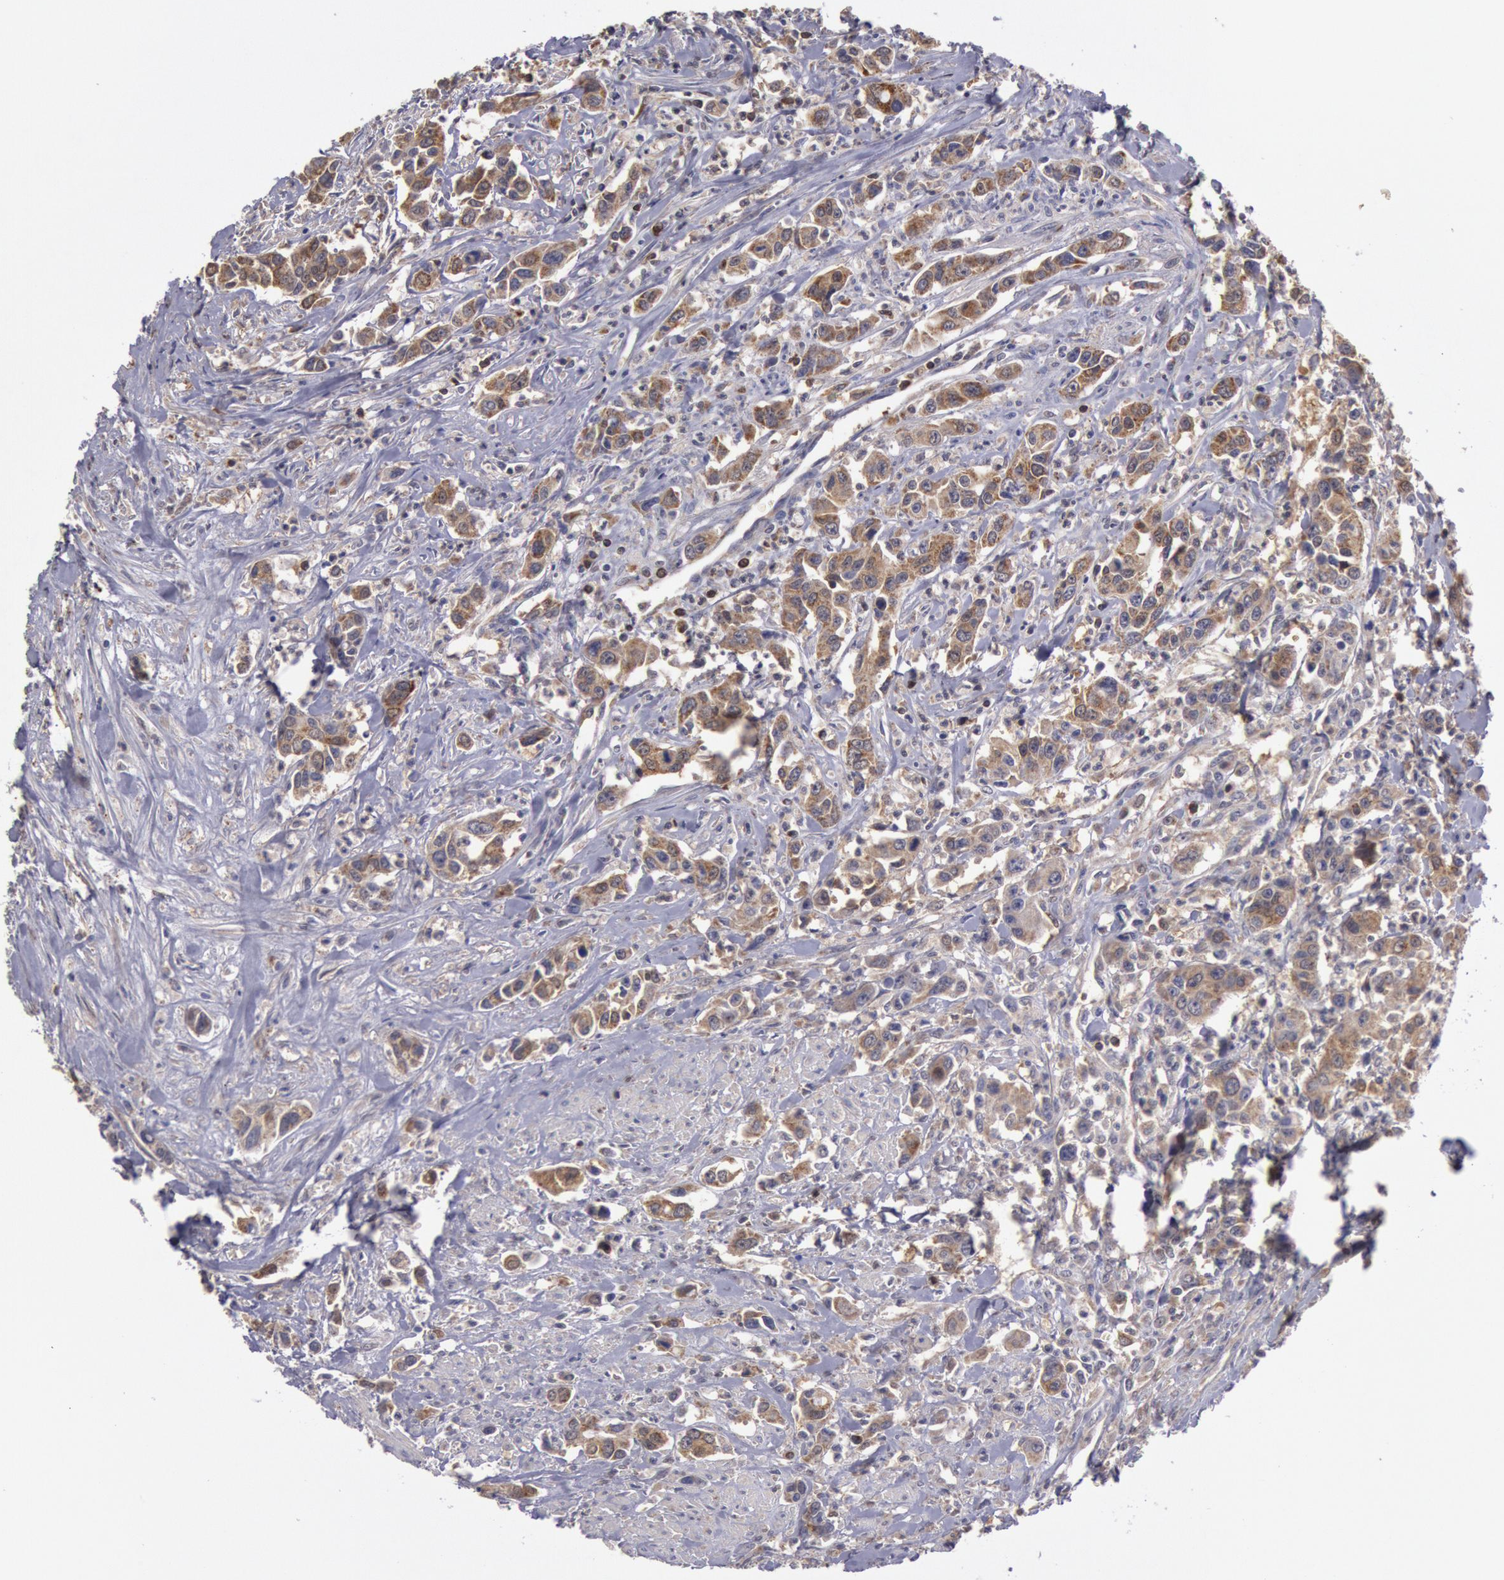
{"staining": {"intensity": "weak", "quantity": ">75%", "location": "cytoplasmic/membranous"}, "tissue": "urothelial cancer", "cell_type": "Tumor cells", "image_type": "cancer", "snomed": [{"axis": "morphology", "description": "Urothelial carcinoma, High grade"}, {"axis": "topography", "description": "Urinary bladder"}], "caption": "Human urothelial carcinoma (high-grade) stained with a protein marker displays weak staining in tumor cells.", "gene": "MPST", "patient": {"sex": "male", "age": 86}}